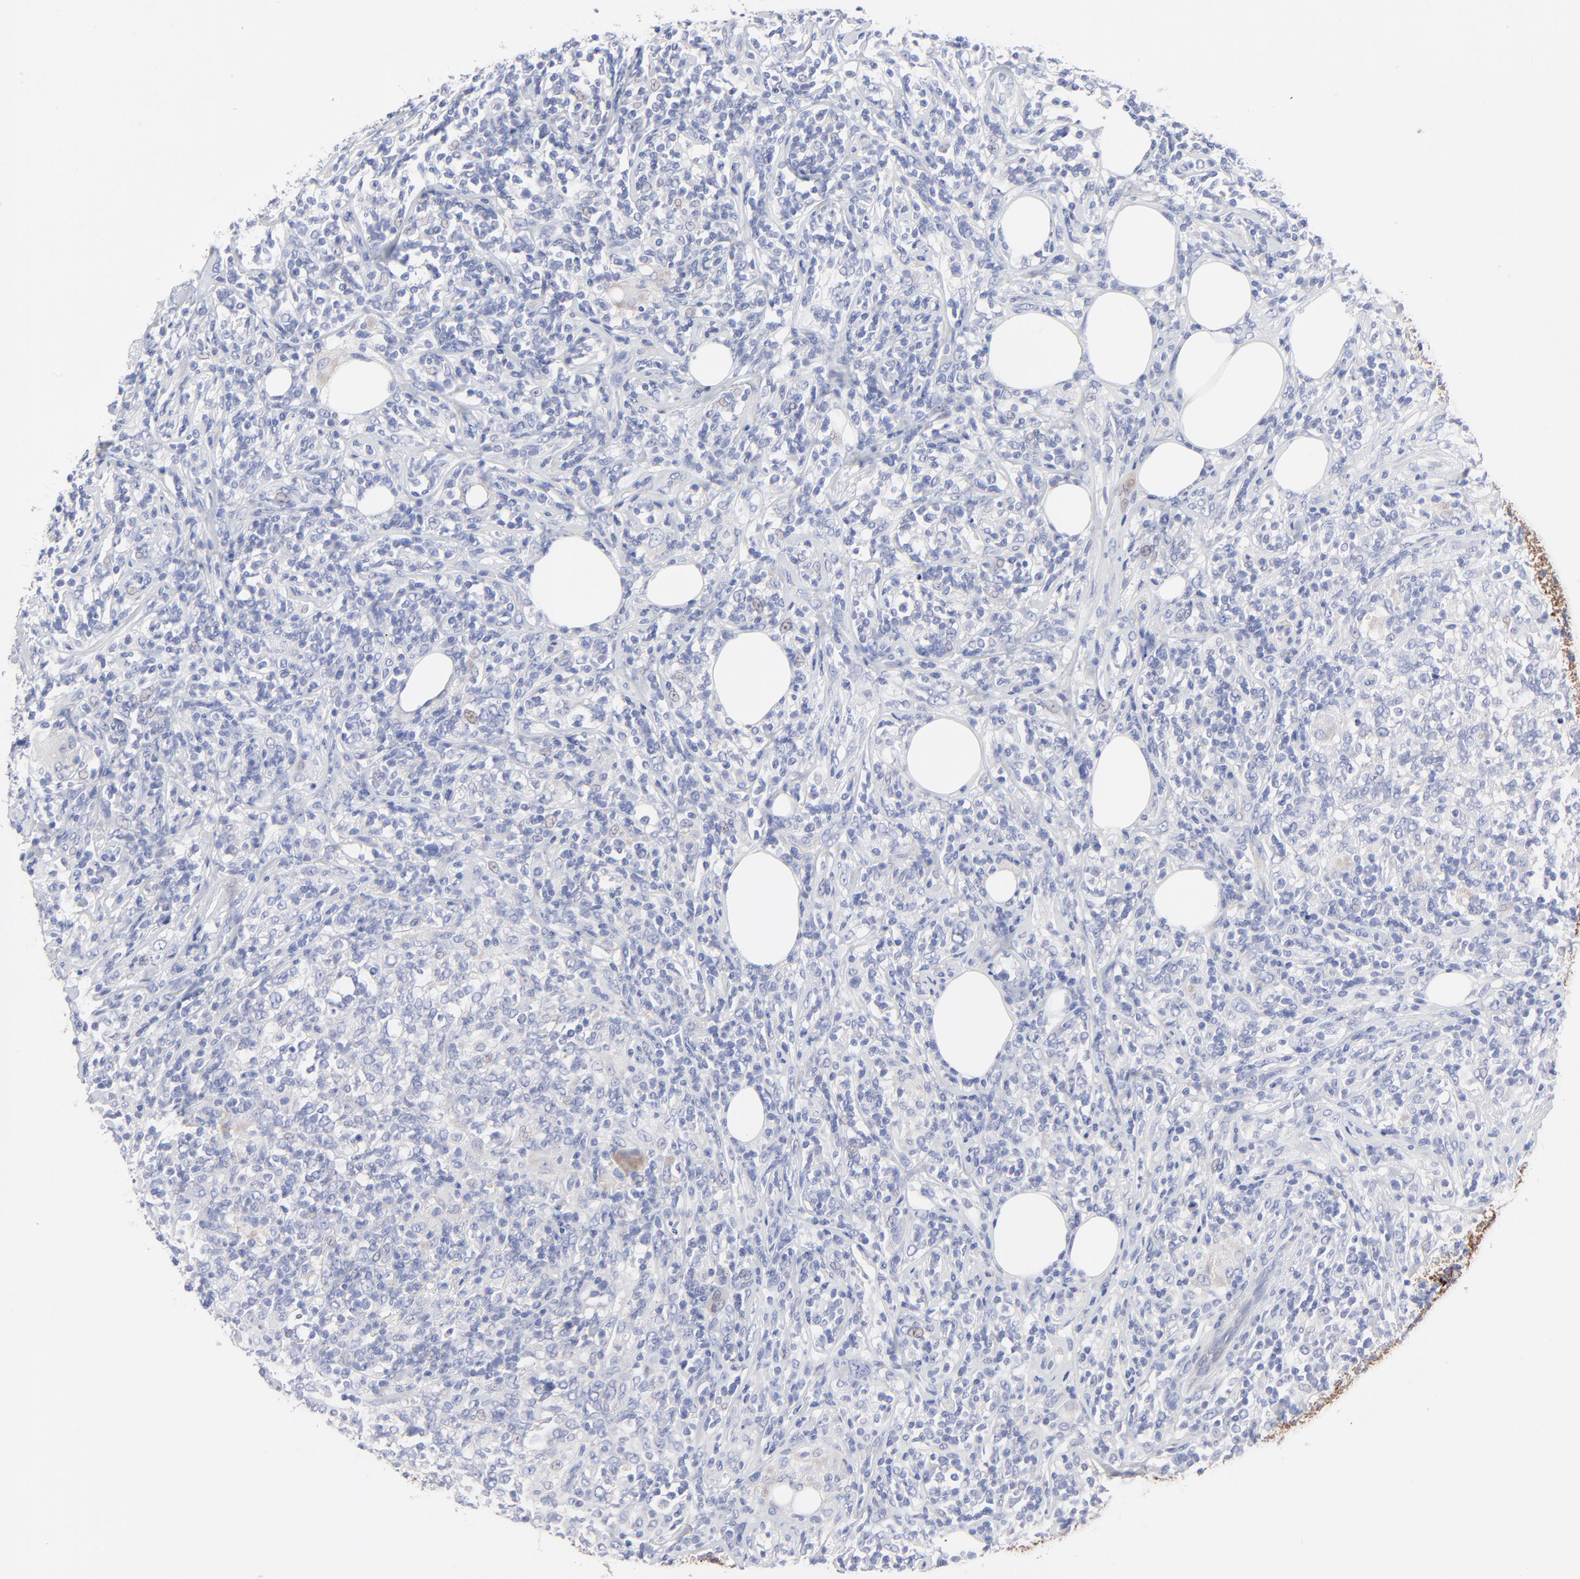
{"staining": {"intensity": "negative", "quantity": "none", "location": "none"}, "tissue": "lymphoma", "cell_type": "Tumor cells", "image_type": "cancer", "snomed": [{"axis": "morphology", "description": "Malignant lymphoma, non-Hodgkin's type, High grade"}, {"axis": "topography", "description": "Lymph node"}], "caption": "High-grade malignant lymphoma, non-Hodgkin's type was stained to show a protein in brown. There is no significant positivity in tumor cells.", "gene": "PSD3", "patient": {"sex": "female", "age": 84}}